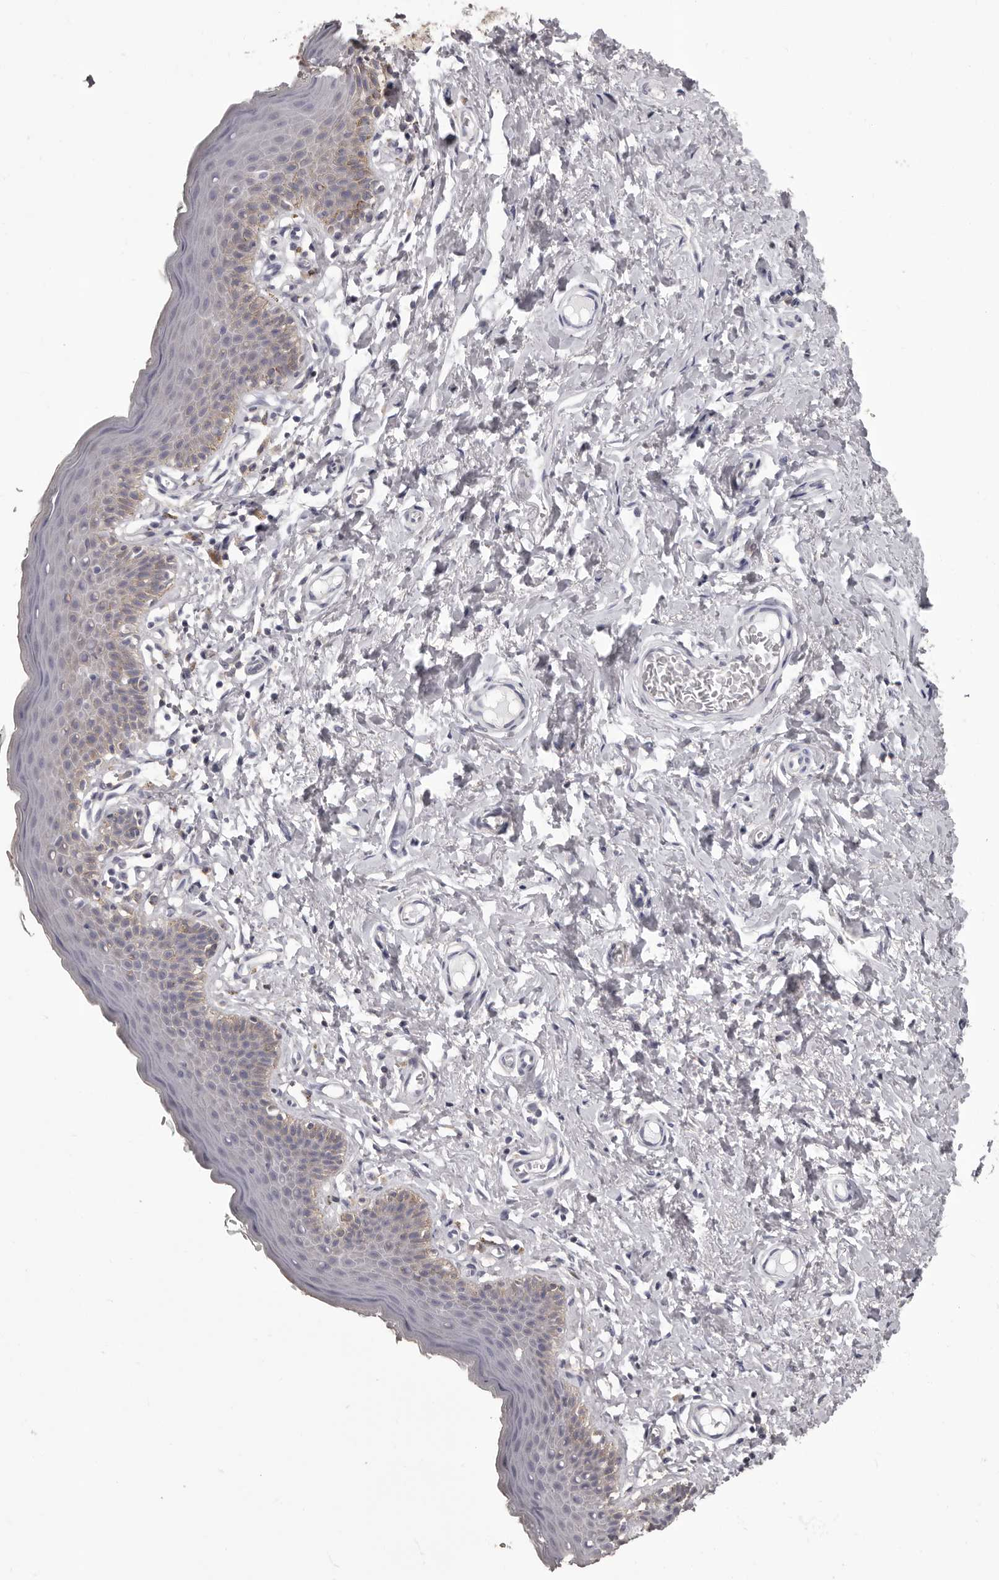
{"staining": {"intensity": "weak", "quantity": "<25%", "location": "cytoplasmic/membranous"}, "tissue": "skin", "cell_type": "Epidermal cells", "image_type": "normal", "snomed": [{"axis": "morphology", "description": "Normal tissue, NOS"}, {"axis": "topography", "description": "Vulva"}], "caption": "Epidermal cells show no significant protein expression in normal skin. (DAB (3,3'-diaminobenzidine) IHC, high magnification).", "gene": "APEH", "patient": {"sex": "female", "age": 66}}